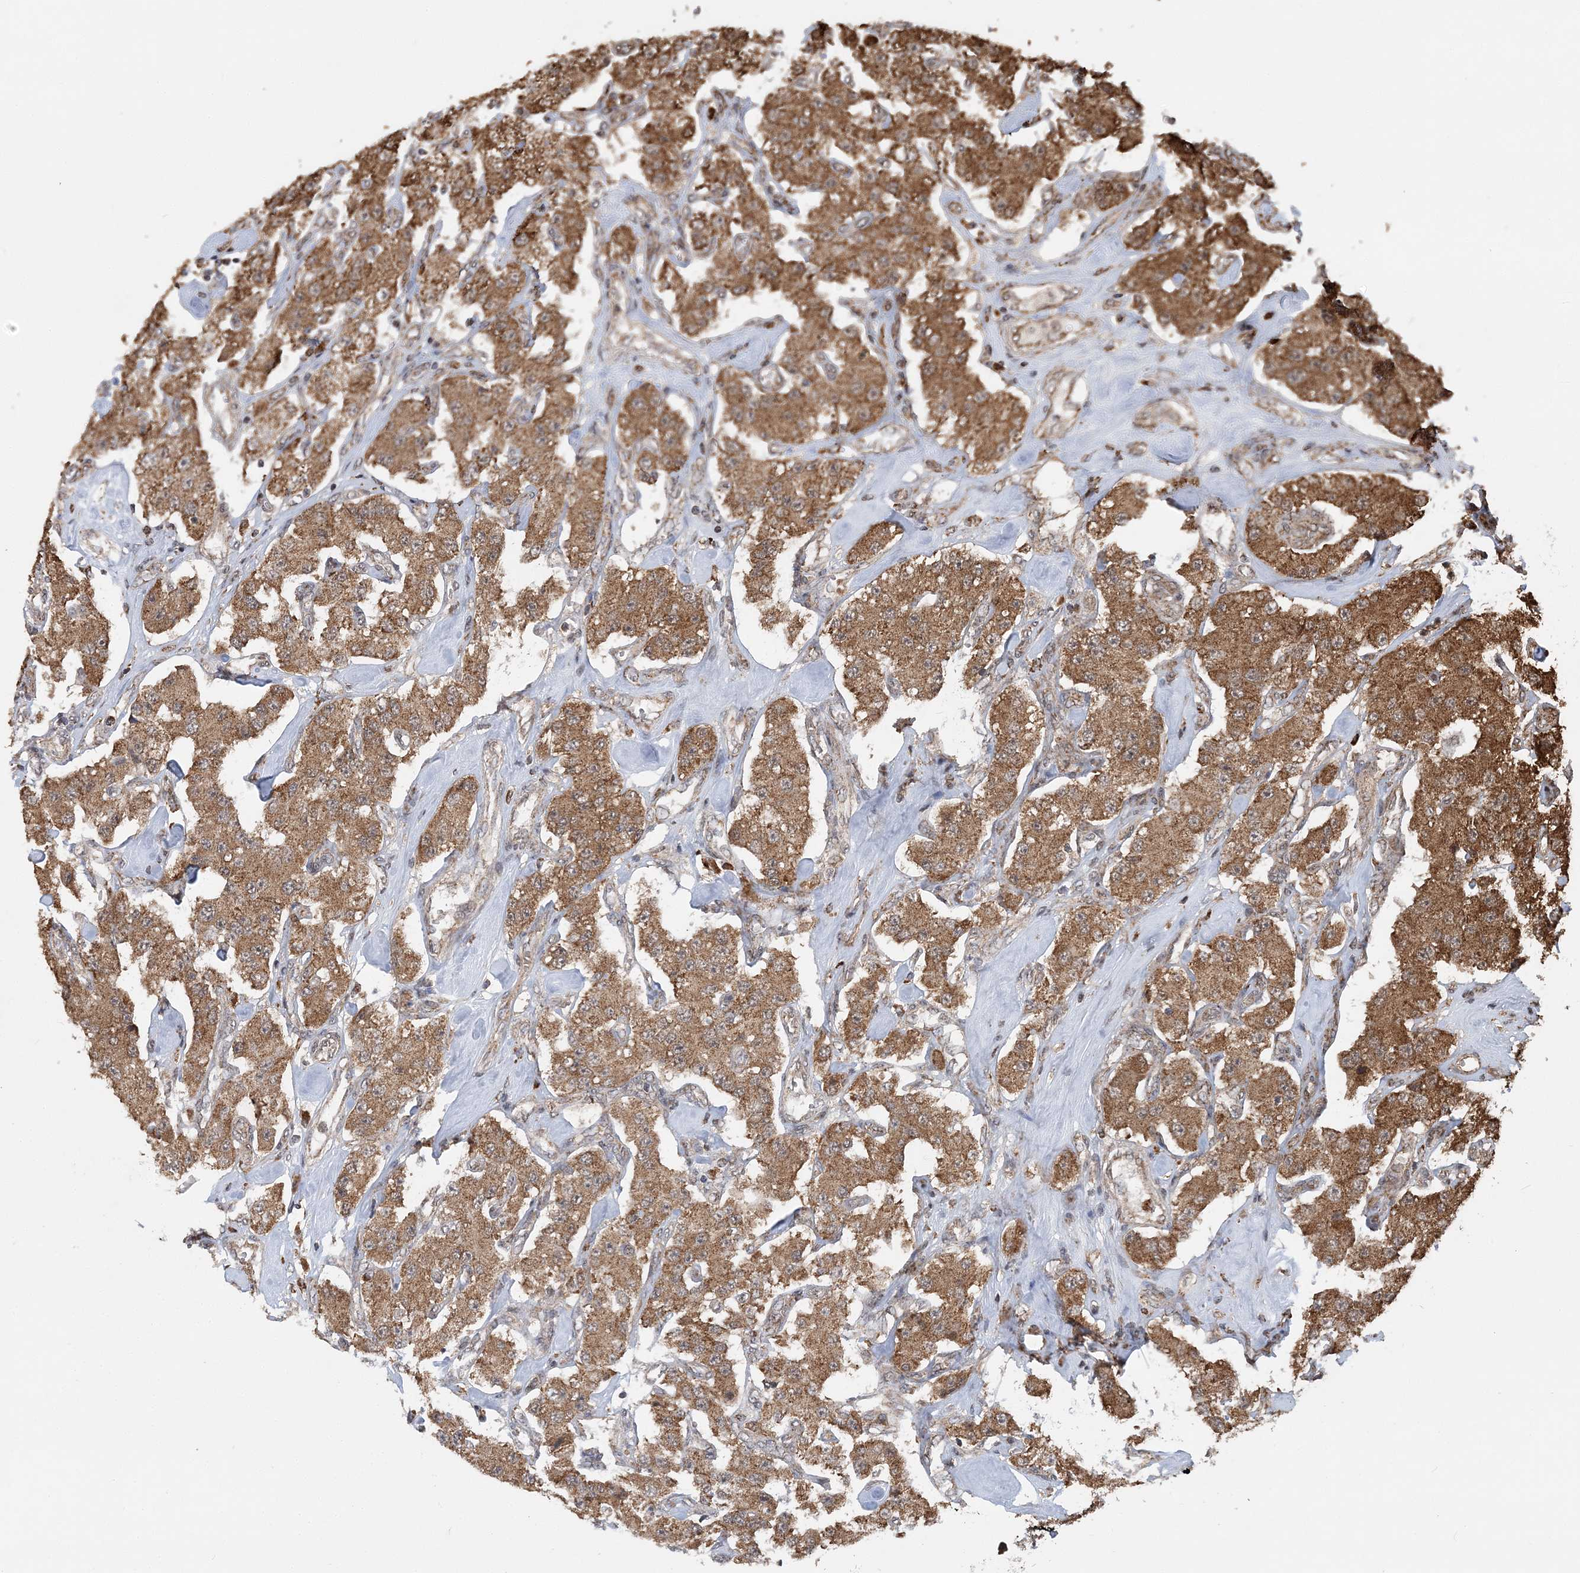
{"staining": {"intensity": "moderate", "quantity": ">75%", "location": "cytoplasmic/membranous"}, "tissue": "carcinoid", "cell_type": "Tumor cells", "image_type": "cancer", "snomed": [{"axis": "morphology", "description": "Carcinoid, malignant, NOS"}, {"axis": "topography", "description": "Pancreas"}], "caption": "Carcinoid (malignant) stained for a protein displays moderate cytoplasmic/membranous positivity in tumor cells. (brown staining indicates protein expression, while blue staining denotes nuclei).", "gene": "PCBP1", "patient": {"sex": "male", "age": 41}}